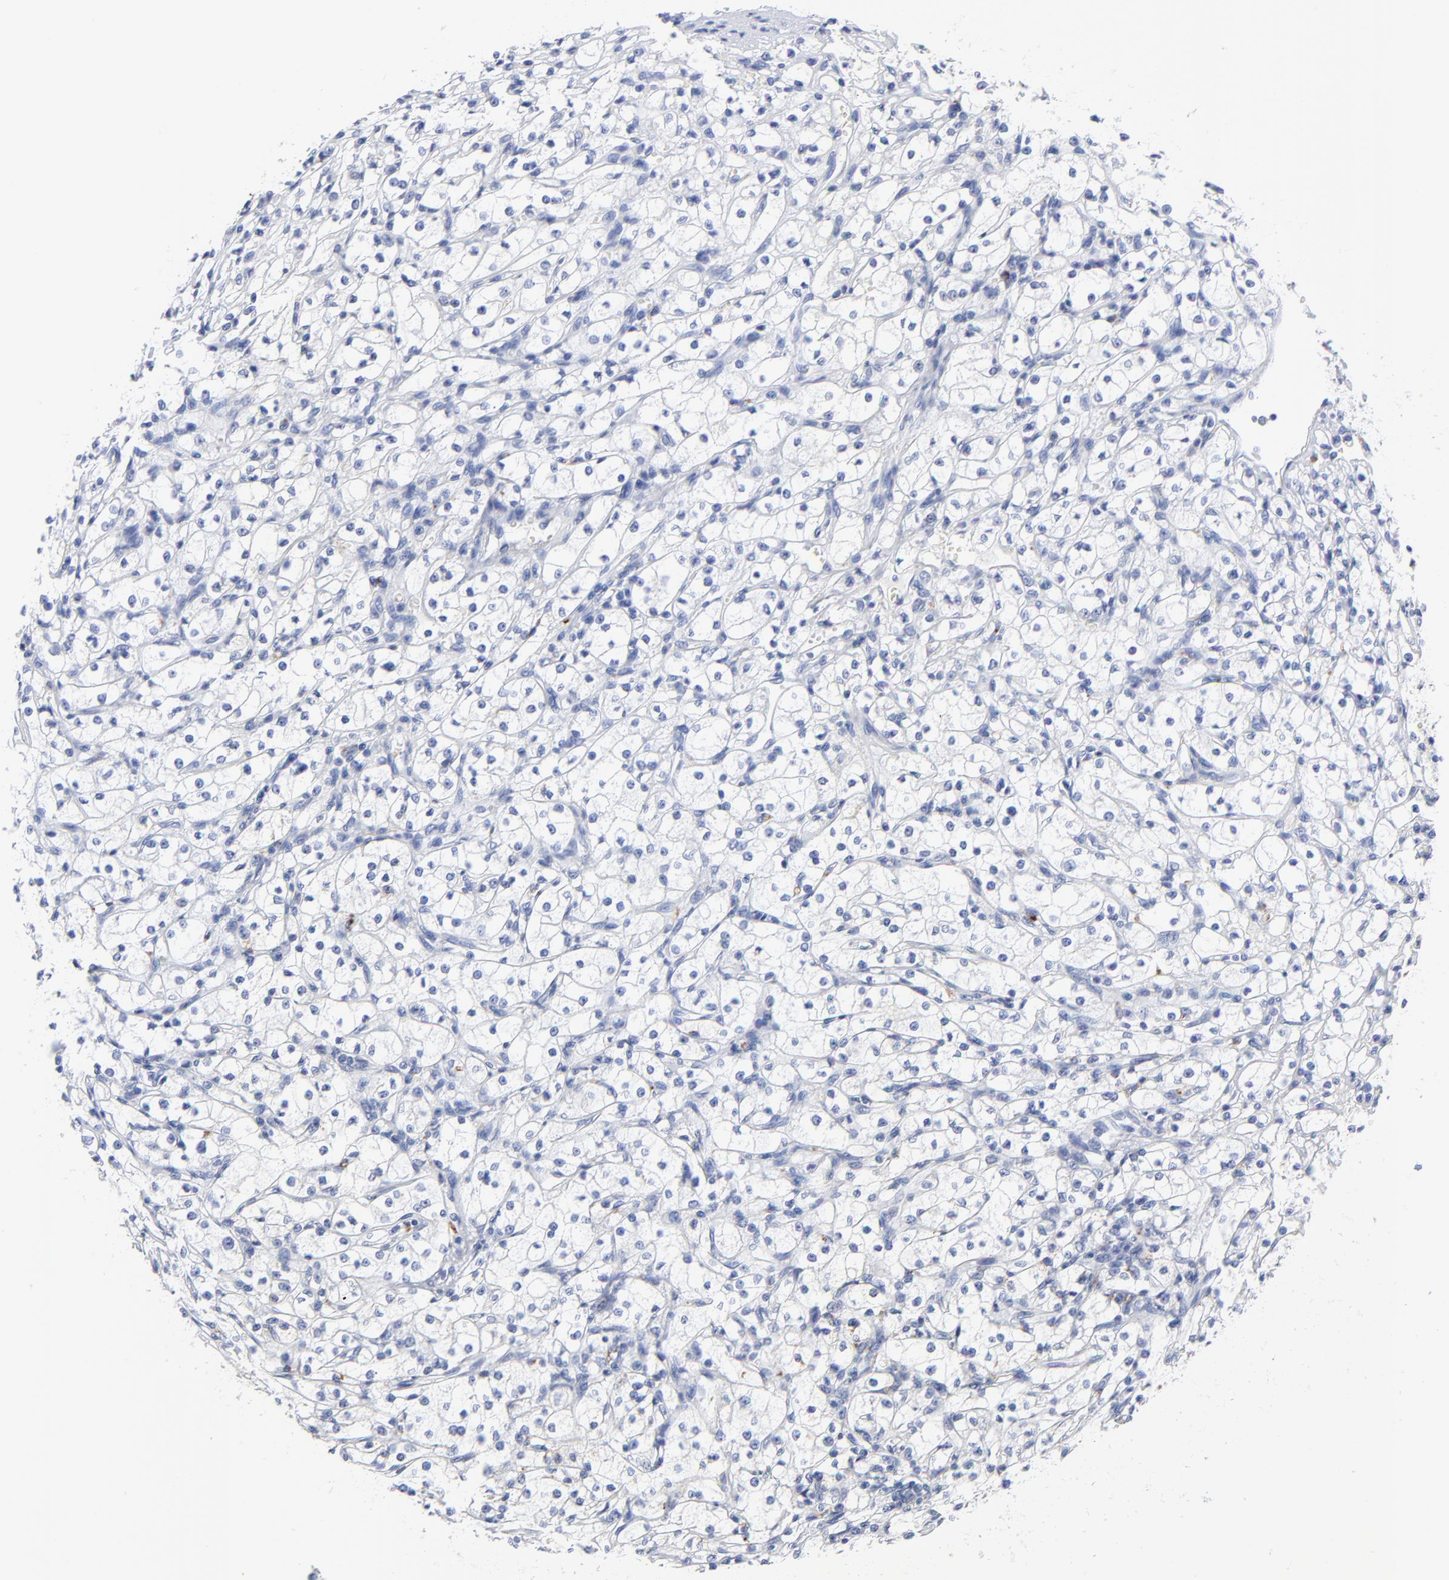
{"staining": {"intensity": "negative", "quantity": "none", "location": "none"}, "tissue": "renal cancer", "cell_type": "Tumor cells", "image_type": "cancer", "snomed": [{"axis": "morphology", "description": "Adenocarcinoma, NOS"}, {"axis": "topography", "description": "Kidney"}], "caption": "Immunohistochemistry (IHC) image of human adenocarcinoma (renal) stained for a protein (brown), which demonstrates no expression in tumor cells.", "gene": "CPVL", "patient": {"sex": "male", "age": 61}}